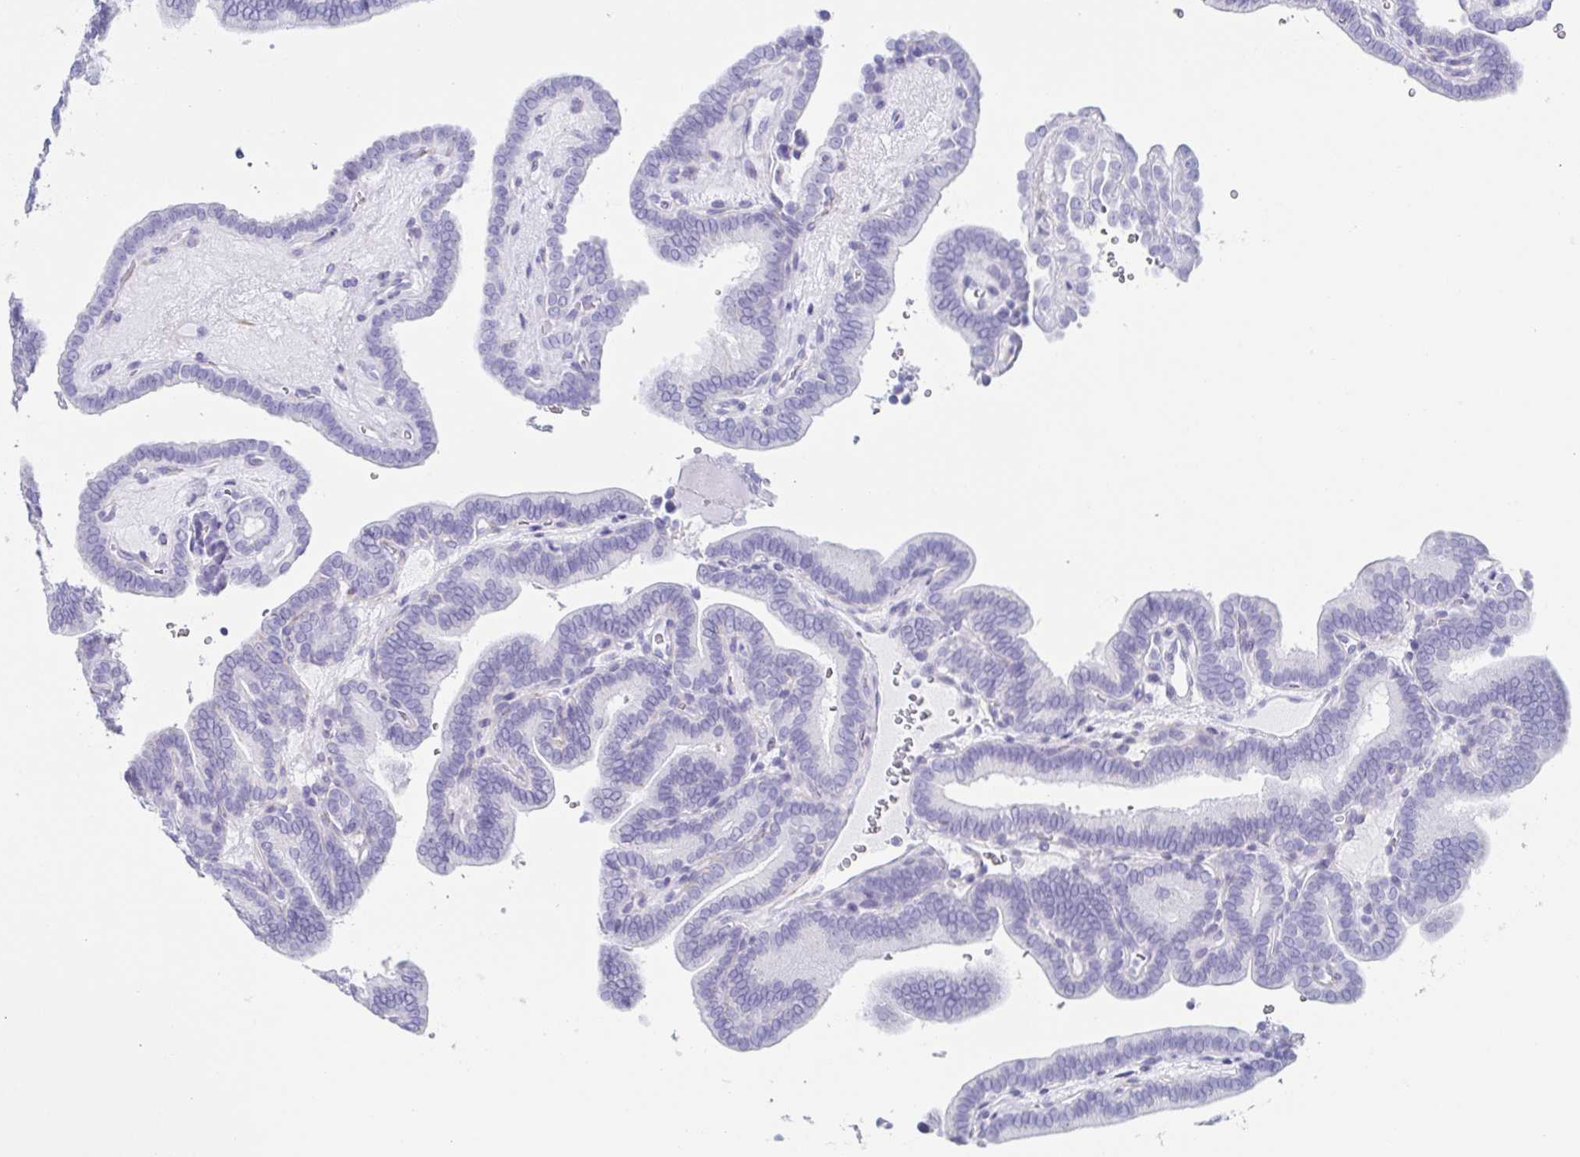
{"staining": {"intensity": "negative", "quantity": "none", "location": "none"}, "tissue": "thyroid cancer", "cell_type": "Tumor cells", "image_type": "cancer", "snomed": [{"axis": "morphology", "description": "Papillary adenocarcinoma, NOS"}, {"axis": "topography", "description": "Thyroid gland"}], "caption": "Thyroid cancer stained for a protein using immunohistochemistry shows no positivity tumor cells.", "gene": "PRR27", "patient": {"sex": "female", "age": 21}}